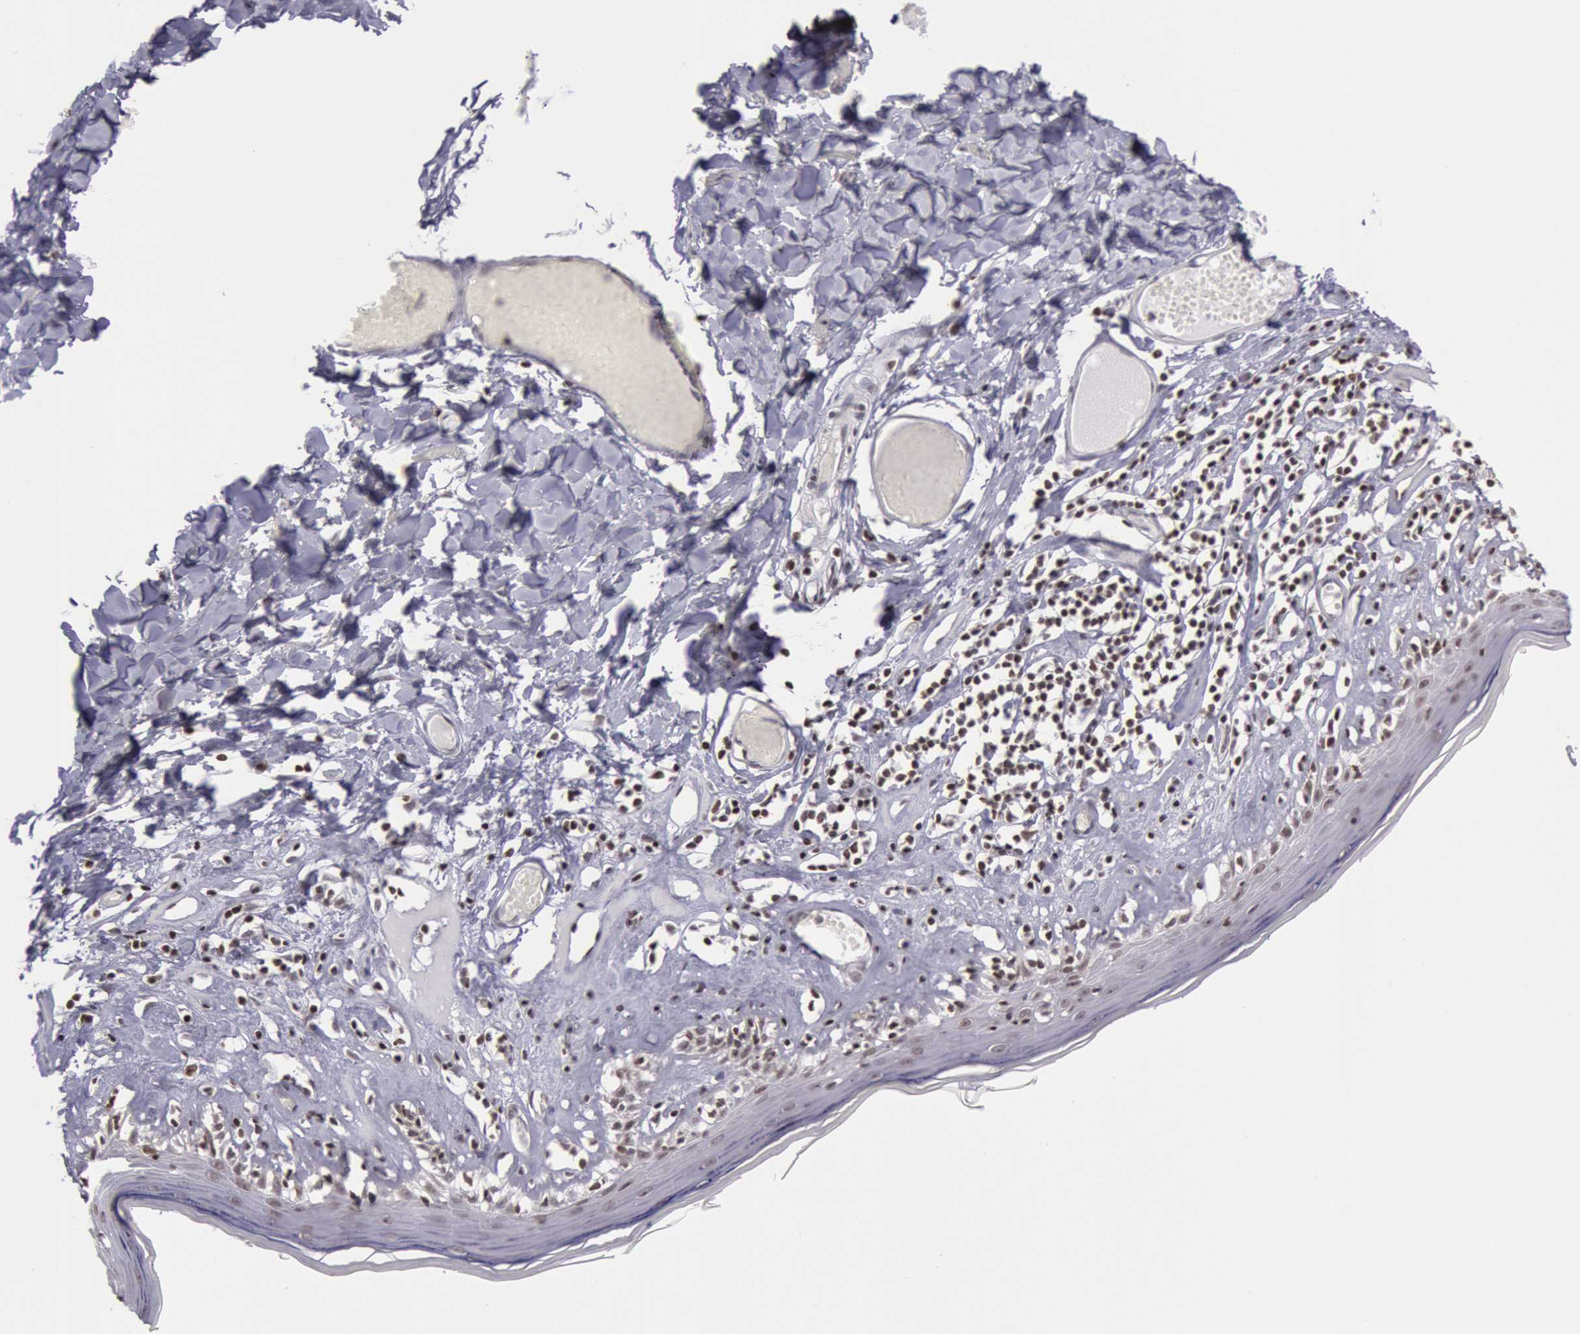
{"staining": {"intensity": "moderate", "quantity": ">75%", "location": "nuclear"}, "tissue": "skin", "cell_type": "Epidermal cells", "image_type": "normal", "snomed": [{"axis": "morphology", "description": "Normal tissue, NOS"}, {"axis": "topography", "description": "Vascular tissue"}, {"axis": "topography", "description": "Vulva"}, {"axis": "topography", "description": "Peripheral nerve tissue"}], "caption": "DAB (3,3'-diaminobenzidine) immunohistochemical staining of benign human skin demonstrates moderate nuclear protein staining in approximately >75% of epidermal cells.", "gene": "NKAP", "patient": {"sex": "female", "age": 86}}